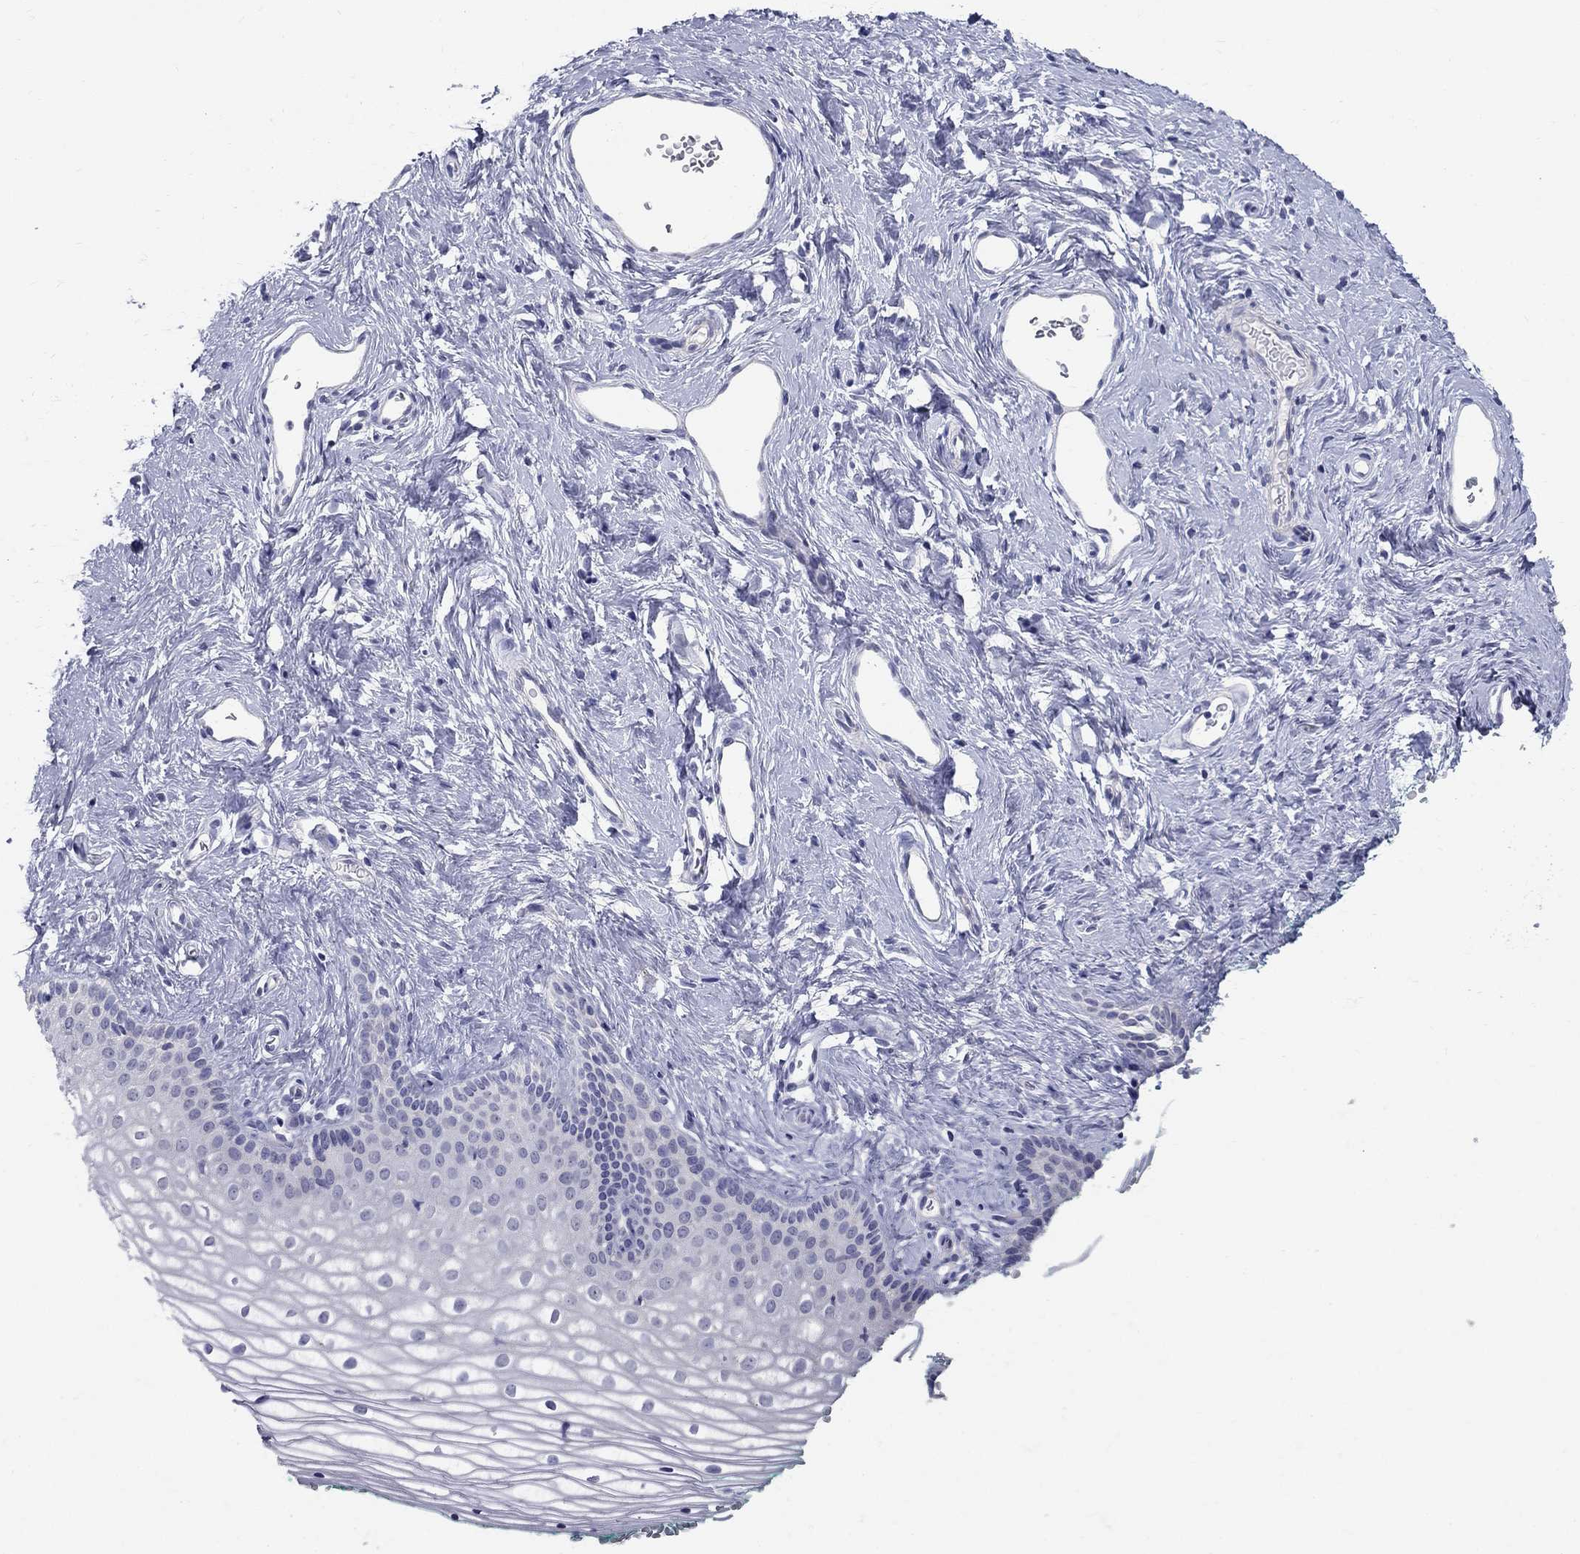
{"staining": {"intensity": "negative", "quantity": "none", "location": "none"}, "tissue": "vagina", "cell_type": "Squamous epithelial cells", "image_type": "normal", "snomed": [{"axis": "morphology", "description": "Normal tissue, NOS"}, {"axis": "topography", "description": "Vagina"}], "caption": "The histopathology image demonstrates no staining of squamous epithelial cells in benign vagina. (Stains: DAB immunohistochemistry with hematoxylin counter stain, Microscopy: brightfield microscopy at high magnification).", "gene": "TP53TG5", "patient": {"sex": "female", "age": 36}}